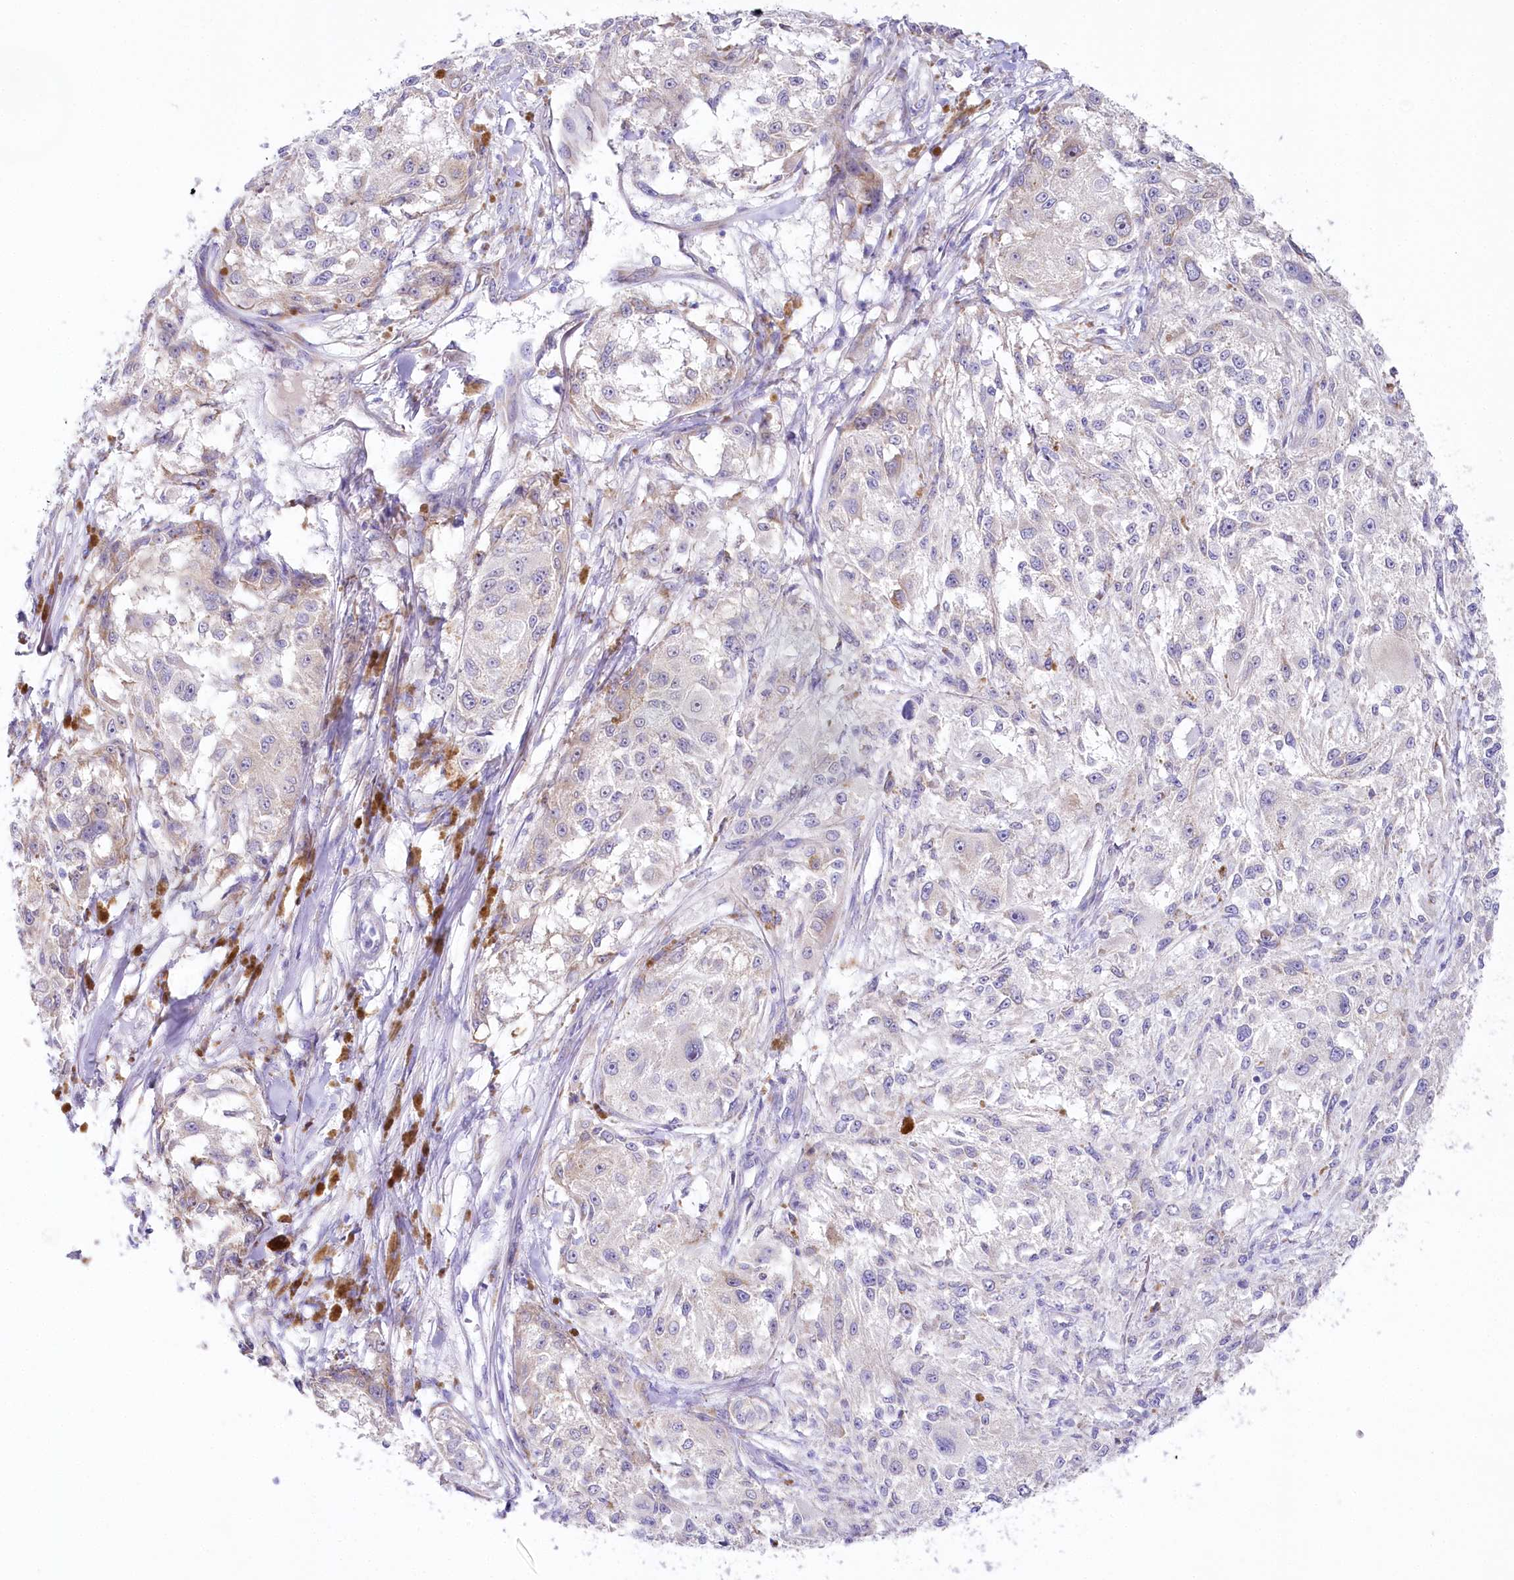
{"staining": {"intensity": "negative", "quantity": "none", "location": "none"}, "tissue": "melanoma", "cell_type": "Tumor cells", "image_type": "cancer", "snomed": [{"axis": "morphology", "description": "Necrosis, NOS"}, {"axis": "morphology", "description": "Malignant melanoma, NOS"}, {"axis": "topography", "description": "Skin"}], "caption": "Image shows no protein staining in tumor cells of malignant melanoma tissue. (DAB (3,3'-diaminobenzidine) immunohistochemistry (IHC), high magnification).", "gene": "CSN3", "patient": {"sex": "female", "age": 87}}